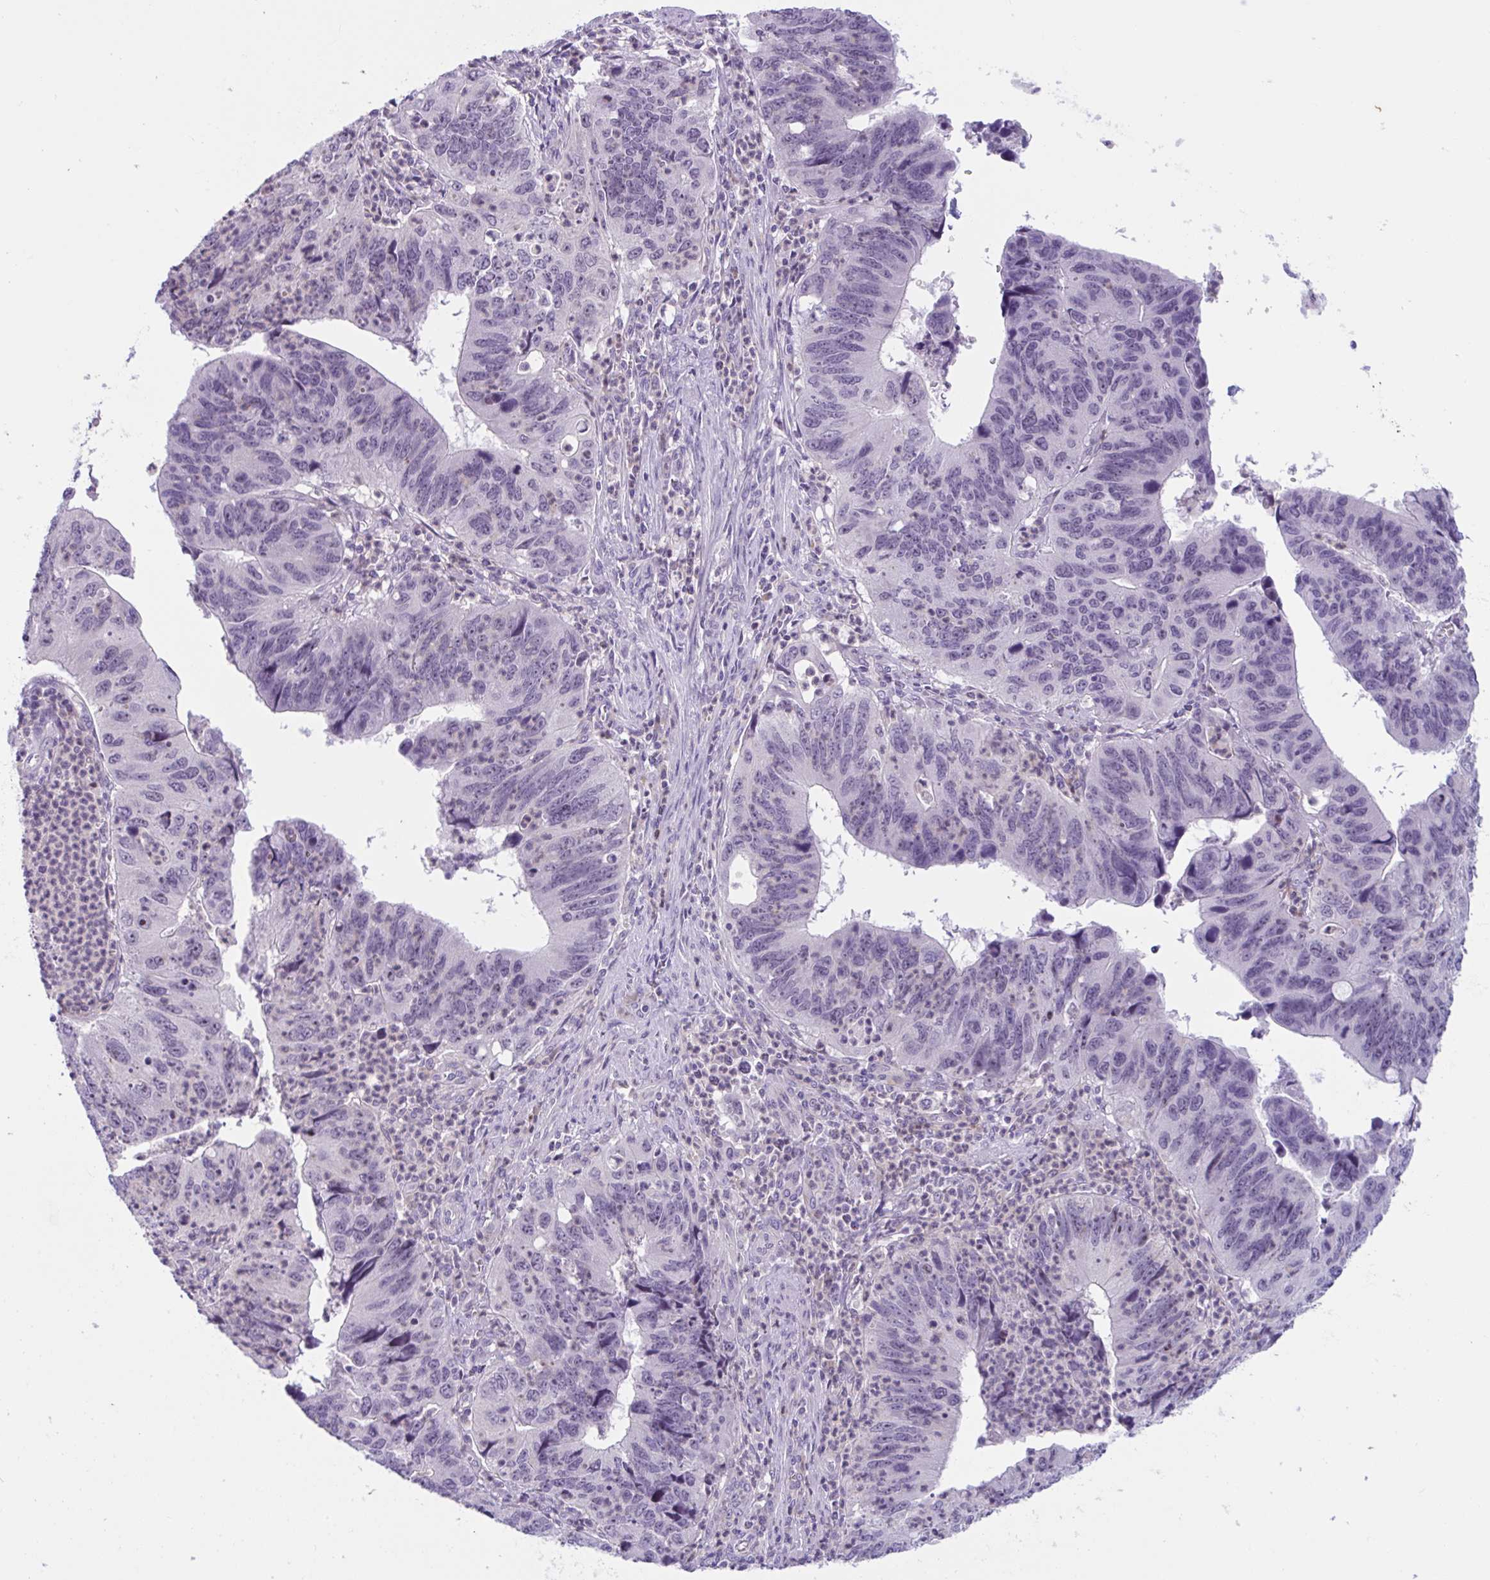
{"staining": {"intensity": "negative", "quantity": "none", "location": "none"}, "tissue": "stomach cancer", "cell_type": "Tumor cells", "image_type": "cancer", "snomed": [{"axis": "morphology", "description": "Adenocarcinoma, NOS"}, {"axis": "topography", "description": "Stomach"}], "caption": "IHC of human stomach adenocarcinoma reveals no positivity in tumor cells.", "gene": "WNT9B", "patient": {"sex": "male", "age": 59}}